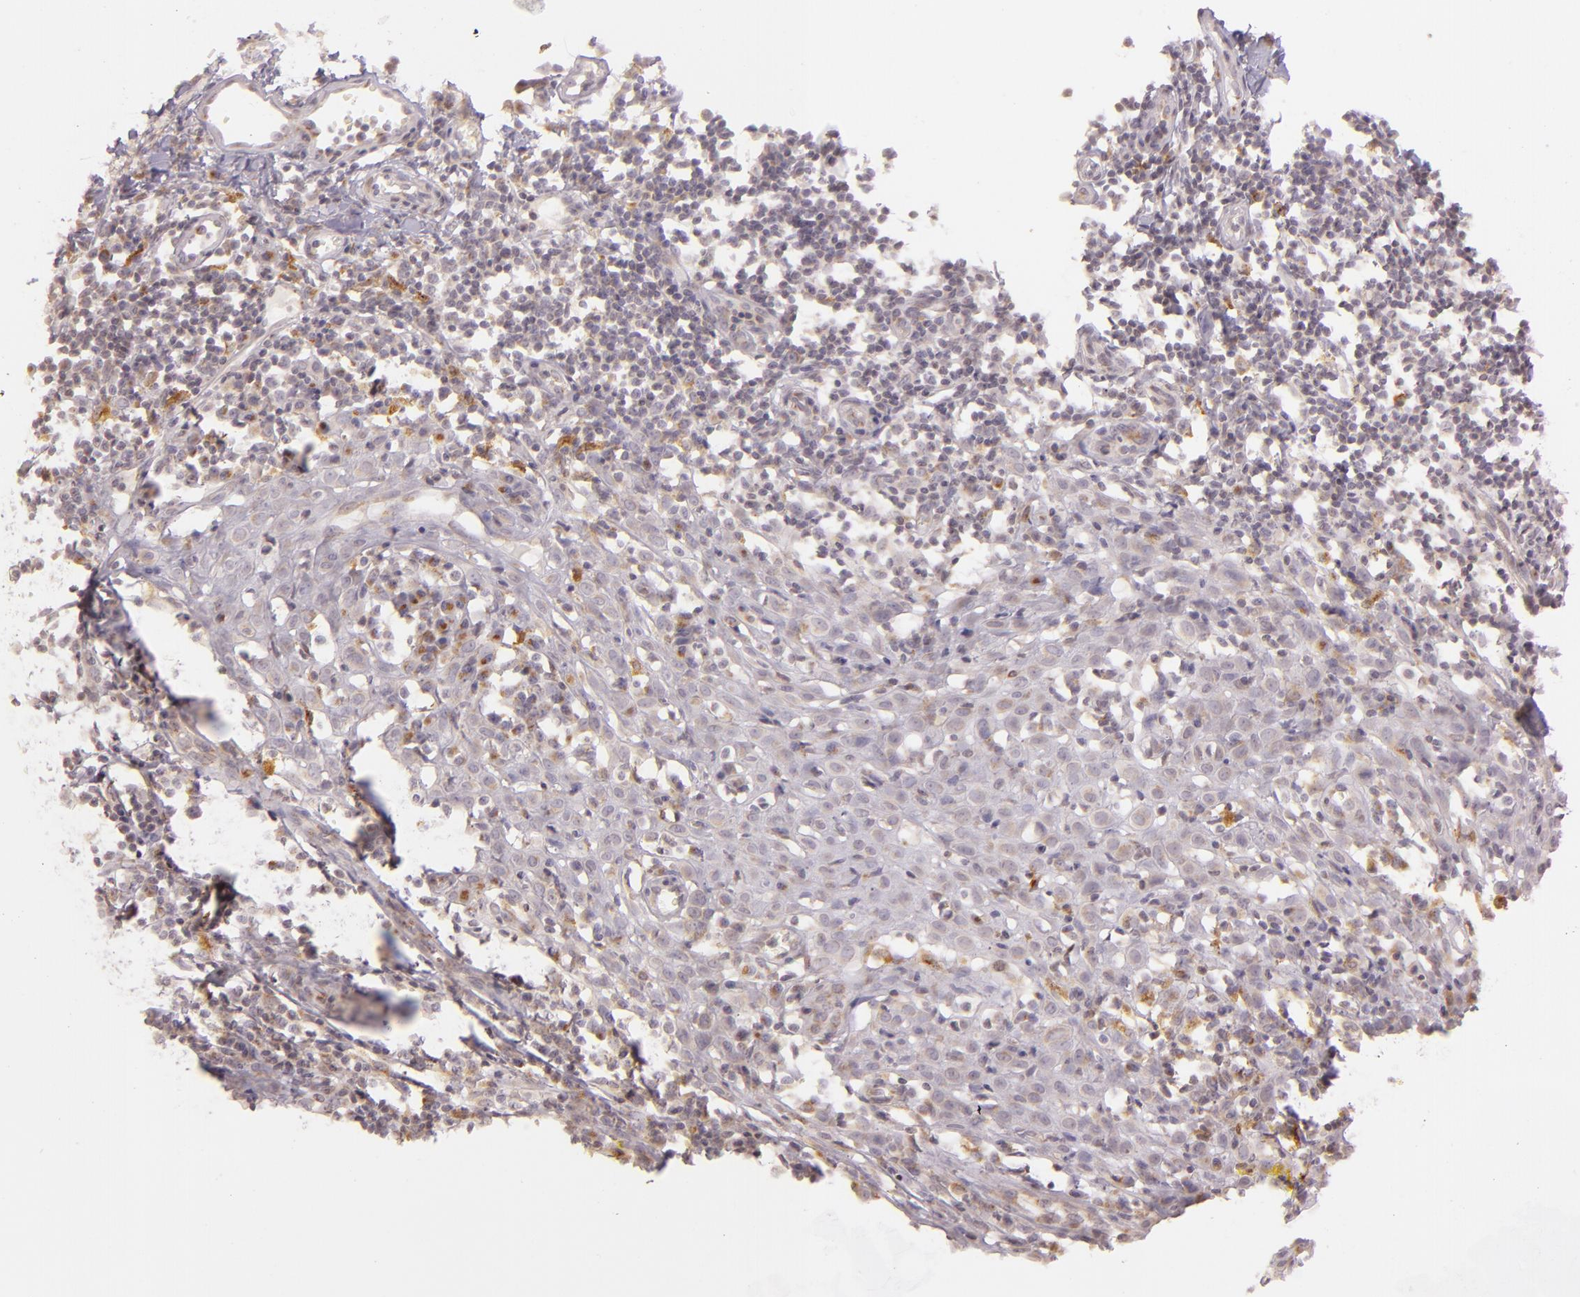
{"staining": {"intensity": "weak", "quantity": ">75%", "location": "cytoplasmic/membranous"}, "tissue": "melanoma", "cell_type": "Tumor cells", "image_type": "cancer", "snomed": [{"axis": "morphology", "description": "Malignant melanoma, NOS"}, {"axis": "topography", "description": "Skin"}], "caption": "Malignant melanoma stained with a brown dye reveals weak cytoplasmic/membranous positive staining in about >75% of tumor cells.", "gene": "LGMN", "patient": {"sex": "female", "age": 52}}